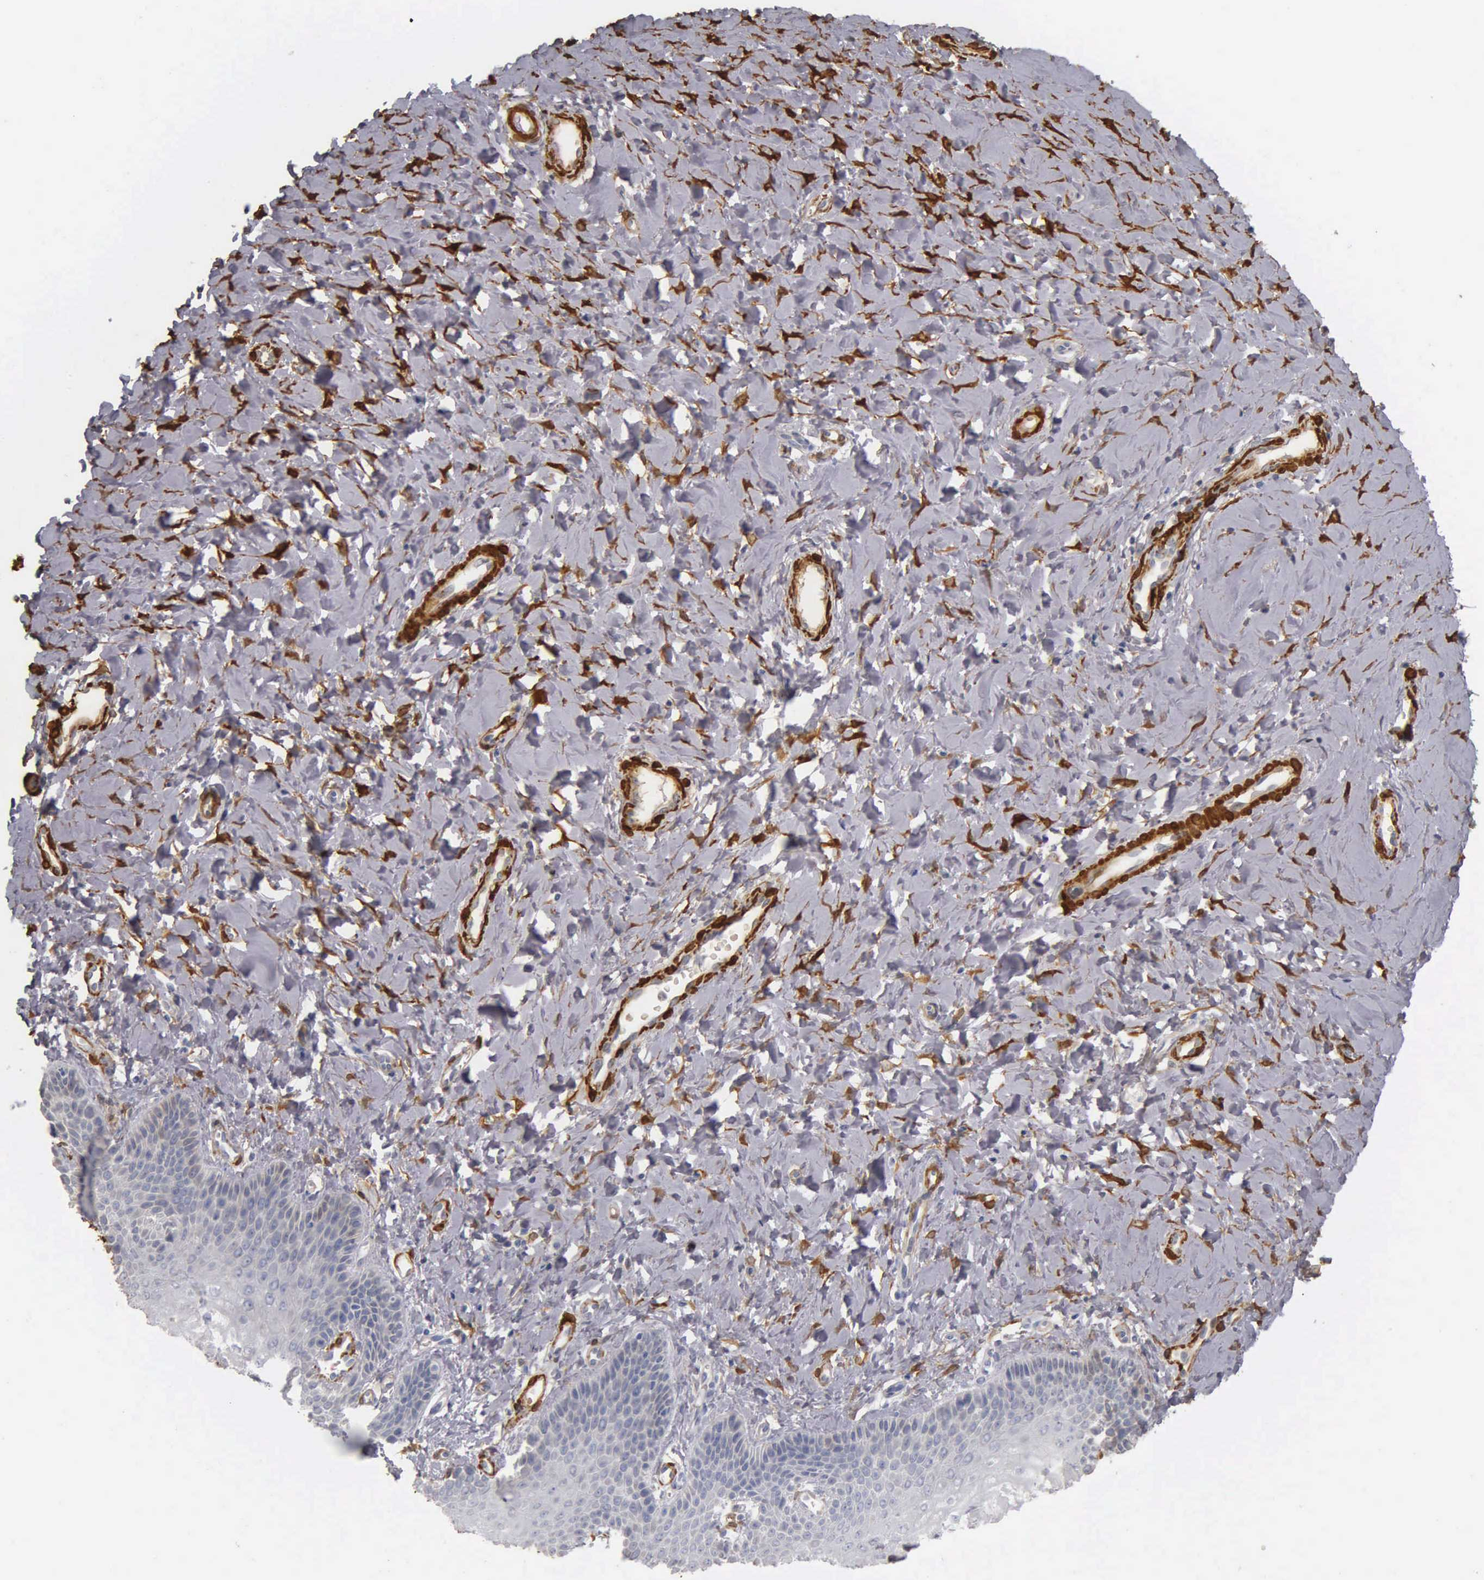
{"staining": {"intensity": "negative", "quantity": "none", "location": "none"}, "tissue": "vagina", "cell_type": "Squamous epithelial cells", "image_type": "normal", "snomed": [{"axis": "morphology", "description": "Normal tissue, NOS"}, {"axis": "topography", "description": "Vagina"}], "caption": "There is no significant staining in squamous epithelial cells of vagina. Nuclei are stained in blue.", "gene": "CNN1", "patient": {"sex": "female", "age": 68}}